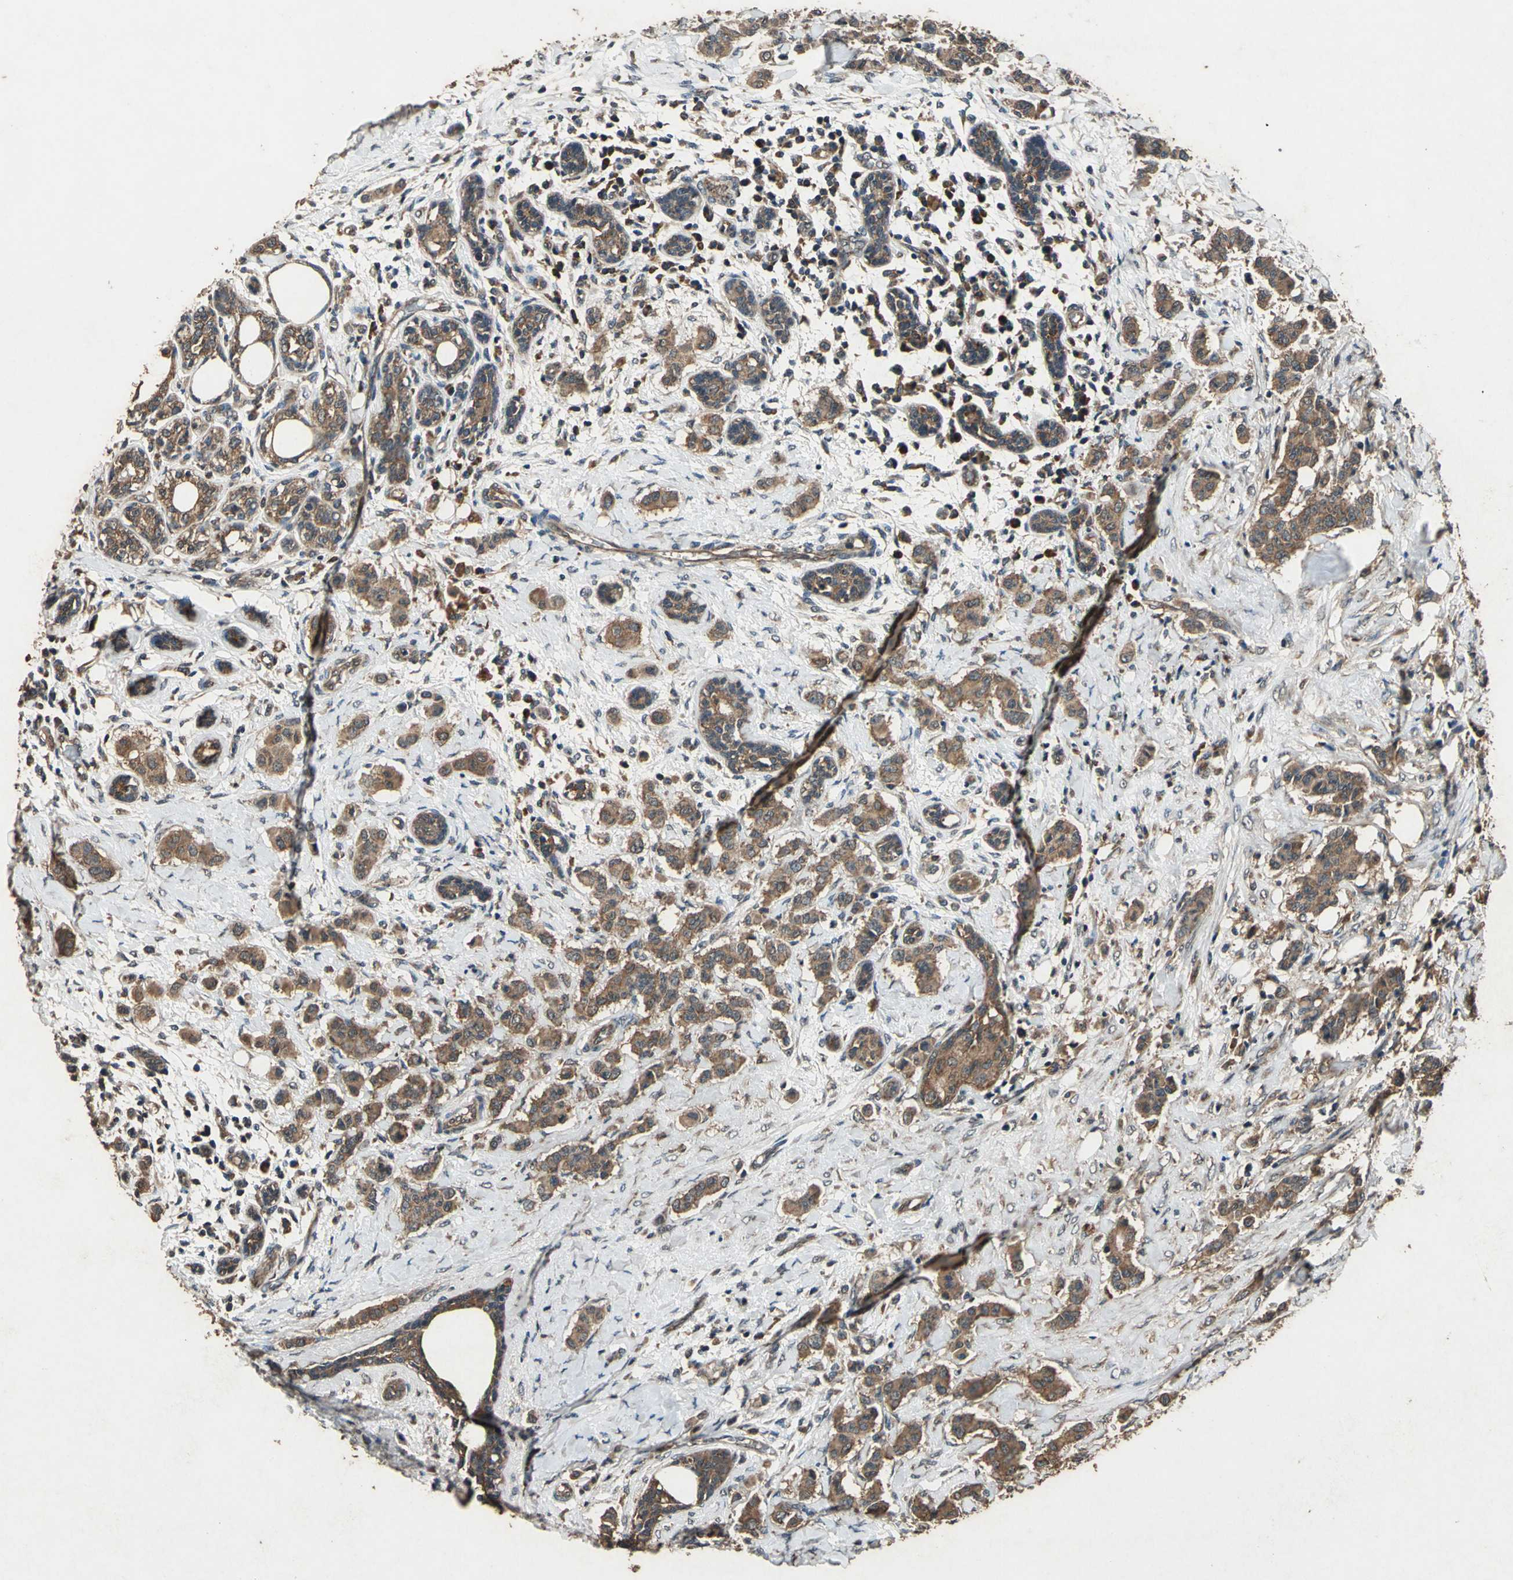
{"staining": {"intensity": "strong", "quantity": ">75%", "location": "cytoplasmic/membranous"}, "tissue": "breast cancer", "cell_type": "Tumor cells", "image_type": "cancer", "snomed": [{"axis": "morphology", "description": "Duct carcinoma"}, {"axis": "topography", "description": "Breast"}], "caption": "Breast cancer was stained to show a protein in brown. There is high levels of strong cytoplasmic/membranous expression in about >75% of tumor cells.", "gene": "ZNF608", "patient": {"sex": "female", "age": 40}}